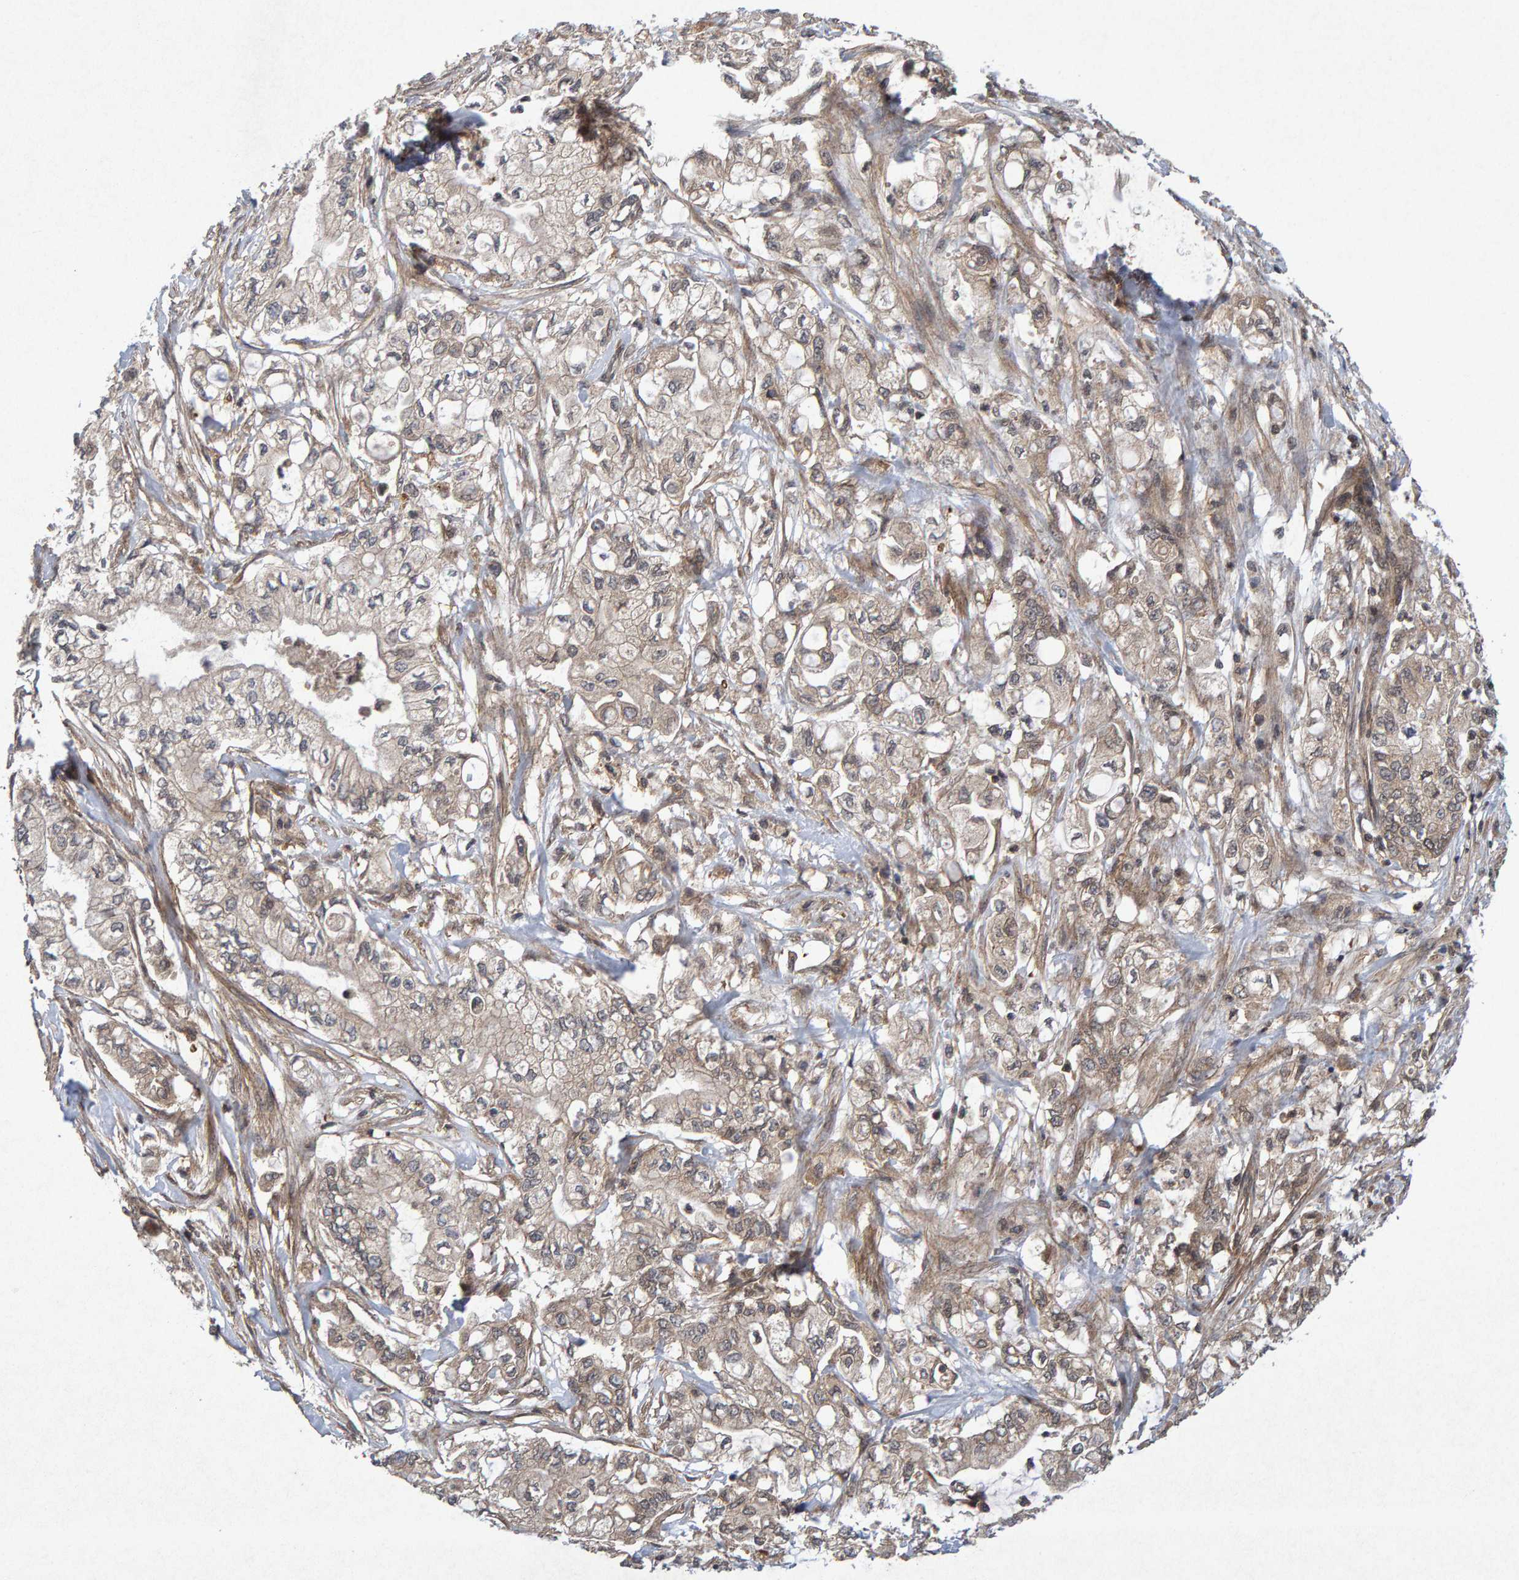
{"staining": {"intensity": "weak", "quantity": ">75%", "location": "cytoplasmic/membranous"}, "tissue": "pancreatic cancer", "cell_type": "Tumor cells", "image_type": "cancer", "snomed": [{"axis": "morphology", "description": "Adenocarcinoma, NOS"}, {"axis": "topography", "description": "Pancreas"}], "caption": "Weak cytoplasmic/membranous expression for a protein is identified in approximately >75% of tumor cells of pancreatic adenocarcinoma using immunohistochemistry.", "gene": "CDH2", "patient": {"sex": "male", "age": 79}}